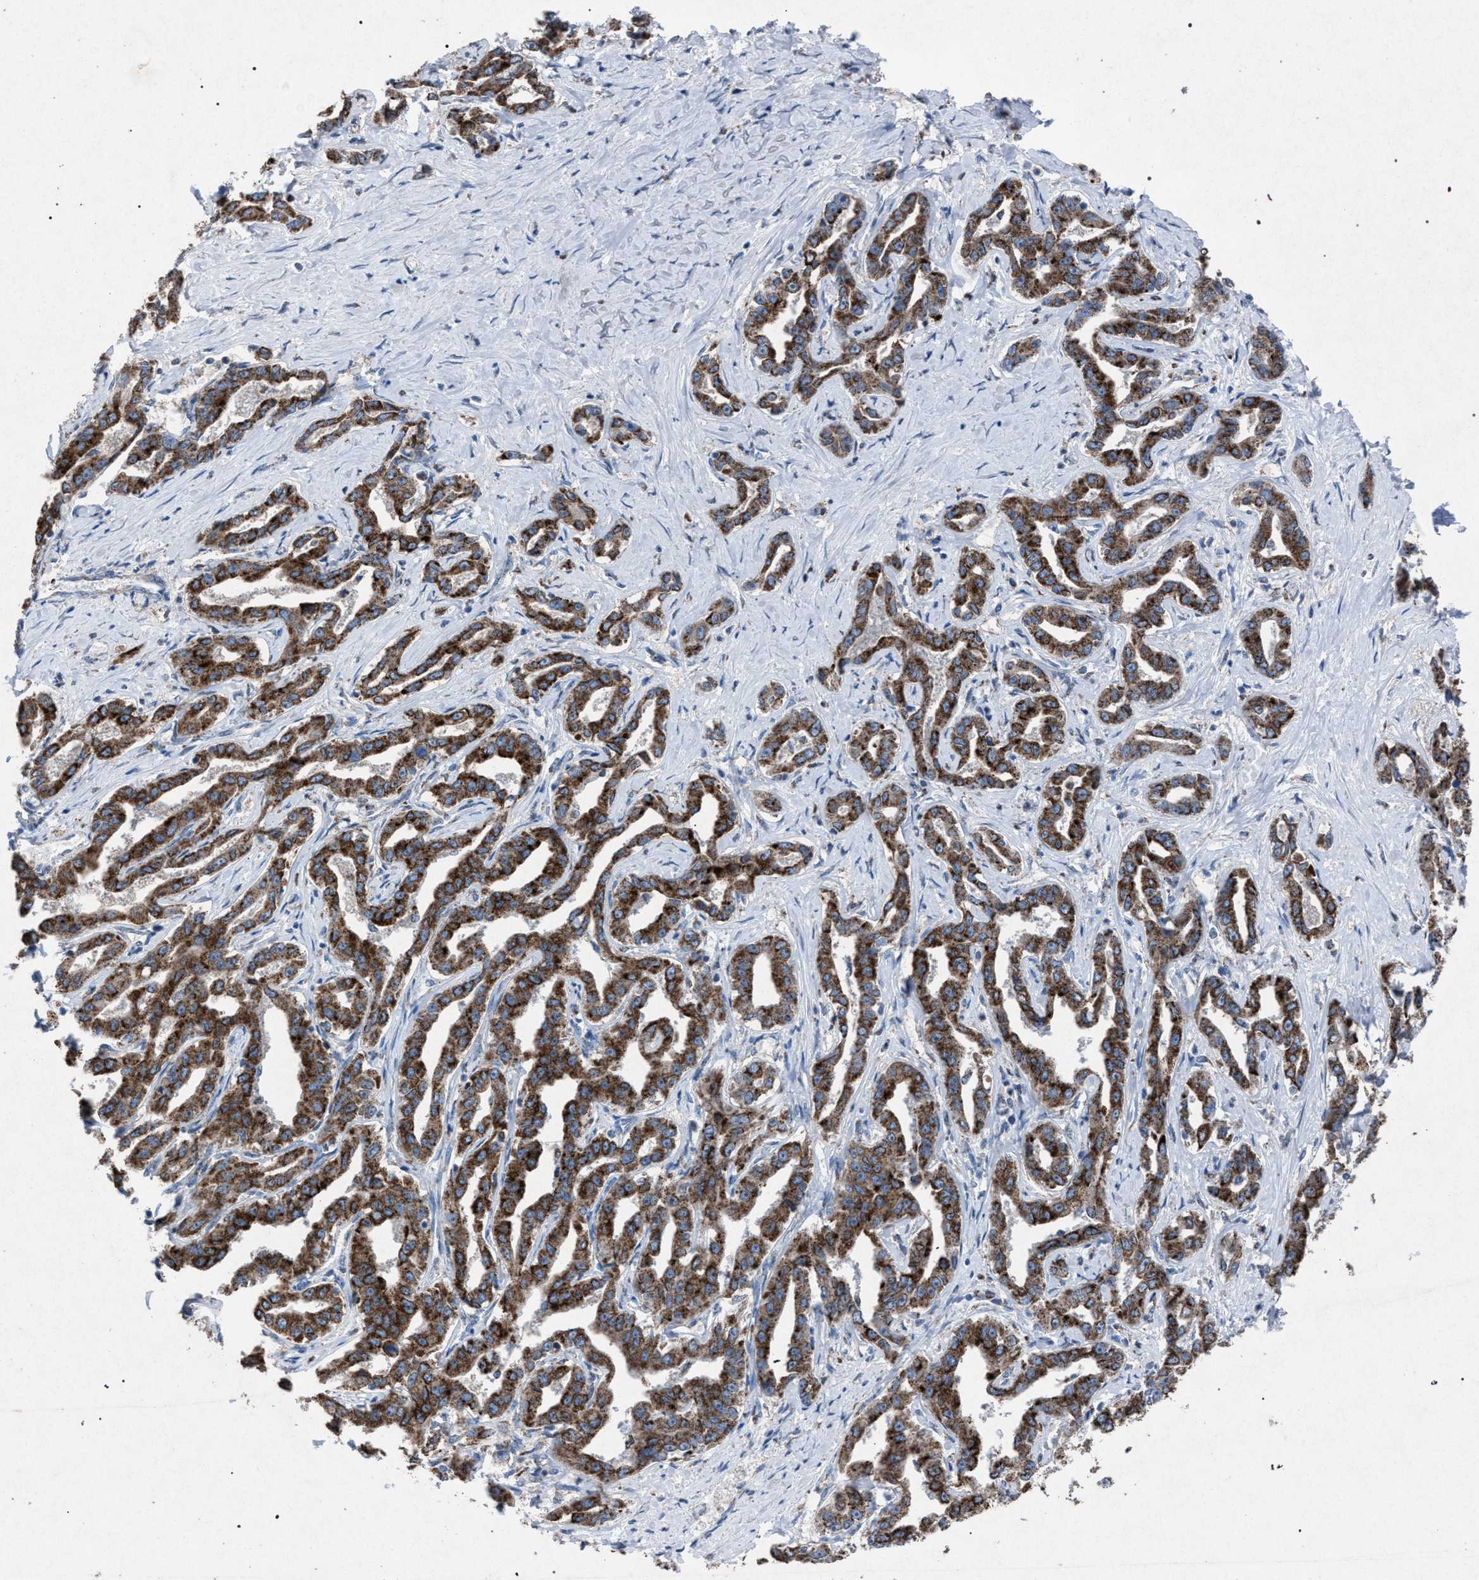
{"staining": {"intensity": "strong", "quantity": ">75%", "location": "cytoplasmic/membranous"}, "tissue": "liver cancer", "cell_type": "Tumor cells", "image_type": "cancer", "snomed": [{"axis": "morphology", "description": "Cholangiocarcinoma"}, {"axis": "topography", "description": "Liver"}], "caption": "DAB immunohistochemical staining of human liver cancer (cholangiocarcinoma) exhibits strong cytoplasmic/membranous protein positivity in approximately >75% of tumor cells.", "gene": "HSD17B4", "patient": {"sex": "male", "age": 59}}